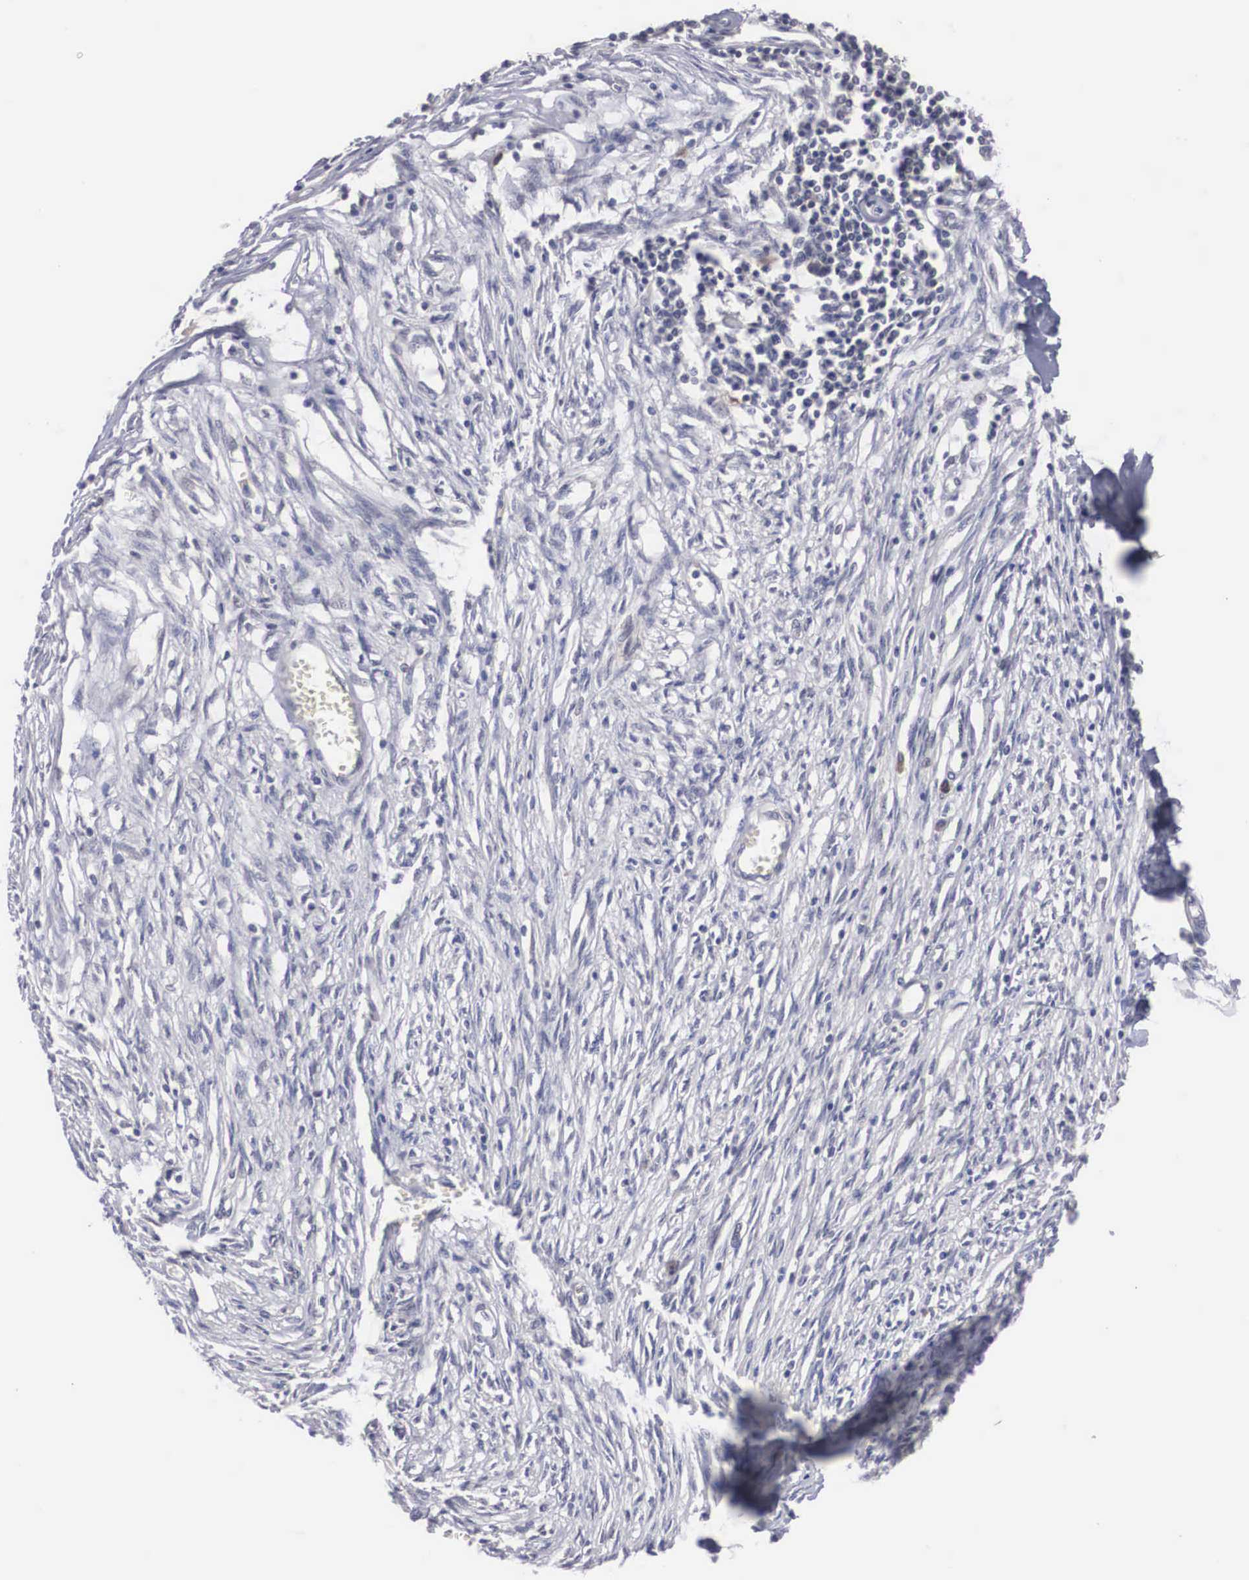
{"staining": {"intensity": "negative", "quantity": "none", "location": "none"}, "tissue": "adipose tissue", "cell_type": "Adipocytes", "image_type": "normal", "snomed": [{"axis": "morphology", "description": "Normal tissue, NOS"}, {"axis": "morphology", "description": "Sarcoma, NOS"}, {"axis": "topography", "description": "Skin"}, {"axis": "topography", "description": "Soft tissue"}], "caption": "Immunohistochemical staining of normal adipose tissue displays no significant positivity in adipocytes. (Immunohistochemistry (ihc), brightfield microscopy, high magnification).", "gene": "WDR89", "patient": {"sex": "female", "age": 51}}